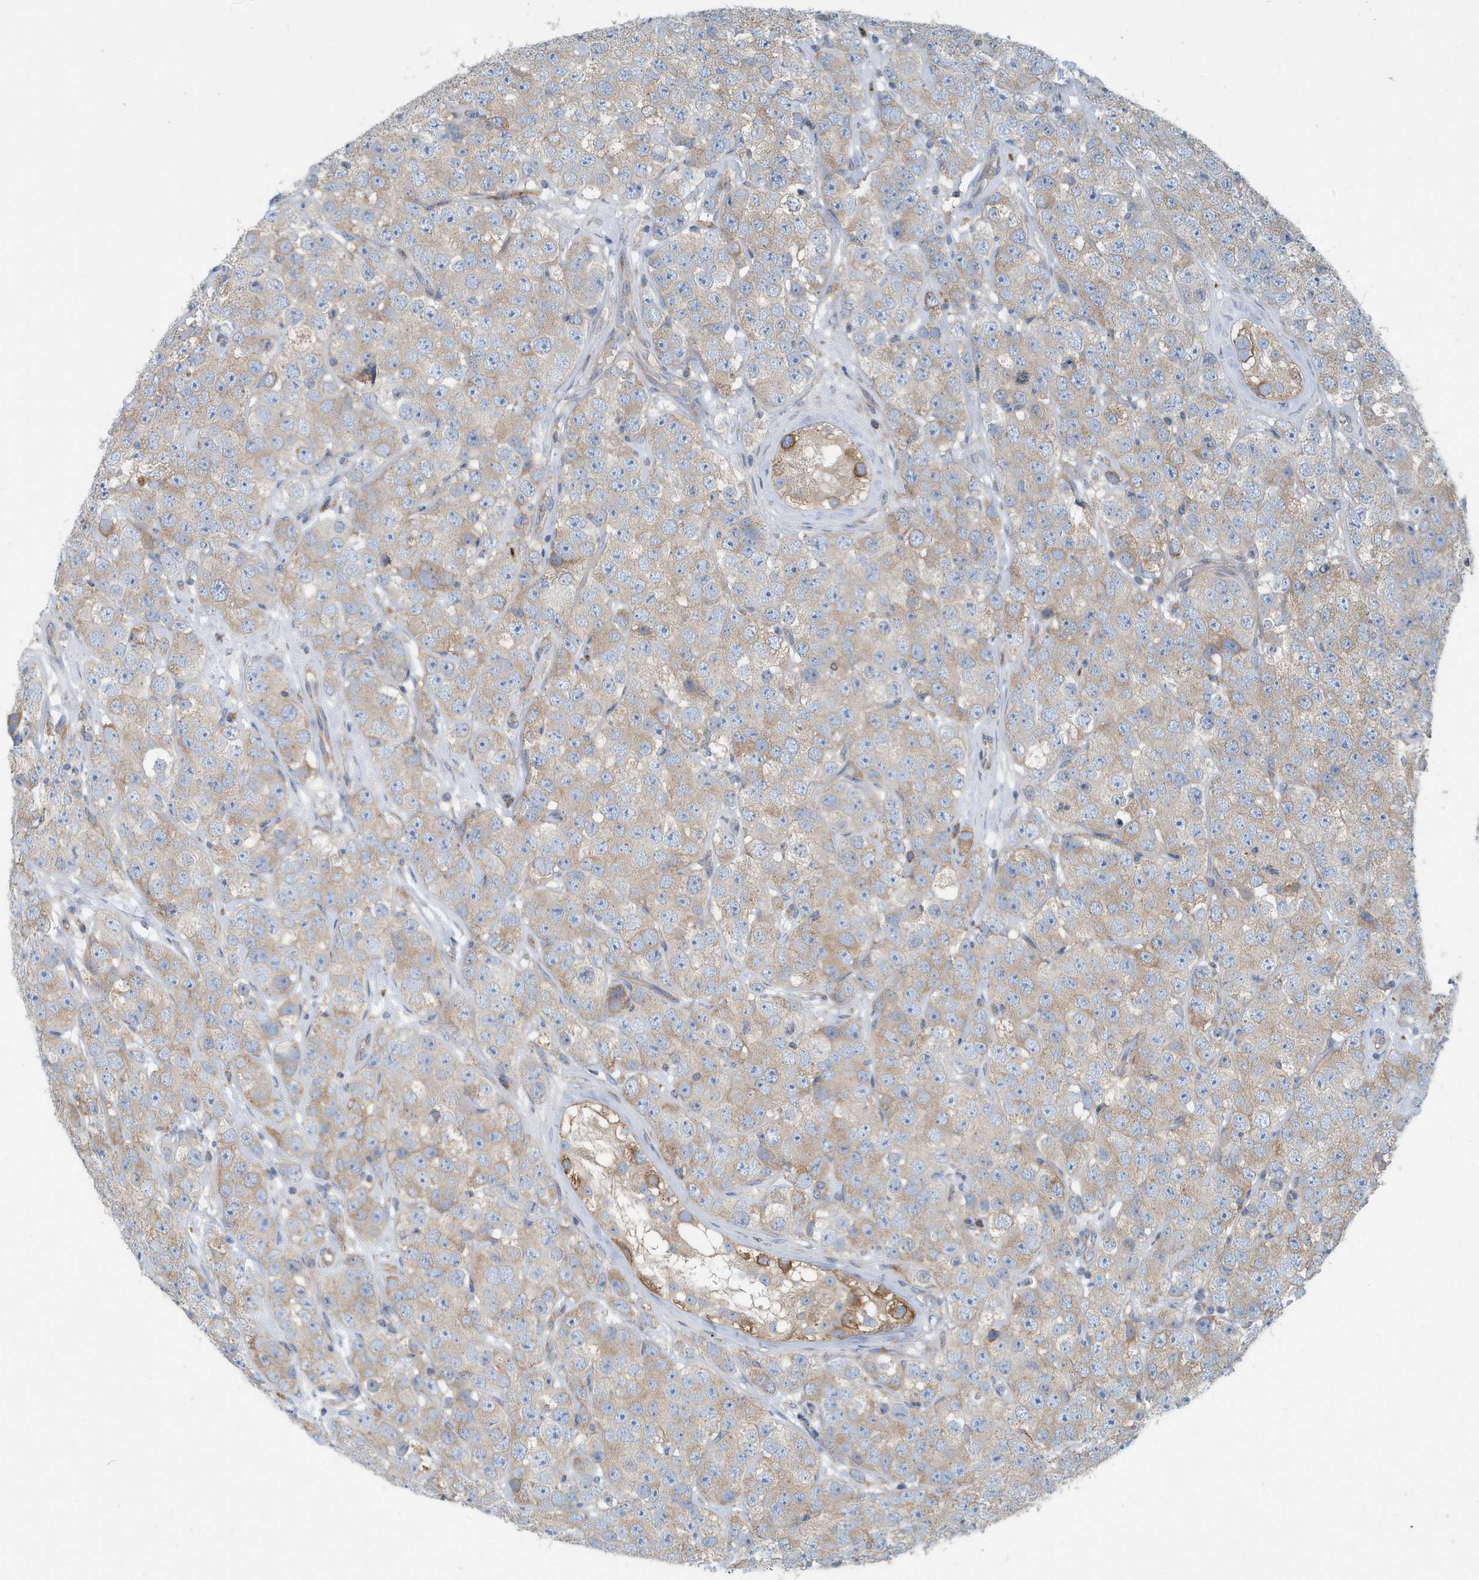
{"staining": {"intensity": "weak", "quantity": ">75%", "location": "cytoplasmic/membranous"}, "tissue": "testis cancer", "cell_type": "Tumor cells", "image_type": "cancer", "snomed": [{"axis": "morphology", "description": "Seminoma, NOS"}, {"axis": "topography", "description": "Testis"}], "caption": "Immunohistochemical staining of testis cancer (seminoma) displays low levels of weak cytoplasmic/membranous staining in about >75% of tumor cells. The staining was performed using DAB to visualize the protein expression in brown, while the nuclei were stained in blue with hematoxylin (Magnification: 20x).", "gene": "PPM1M", "patient": {"sex": "male", "age": 28}}